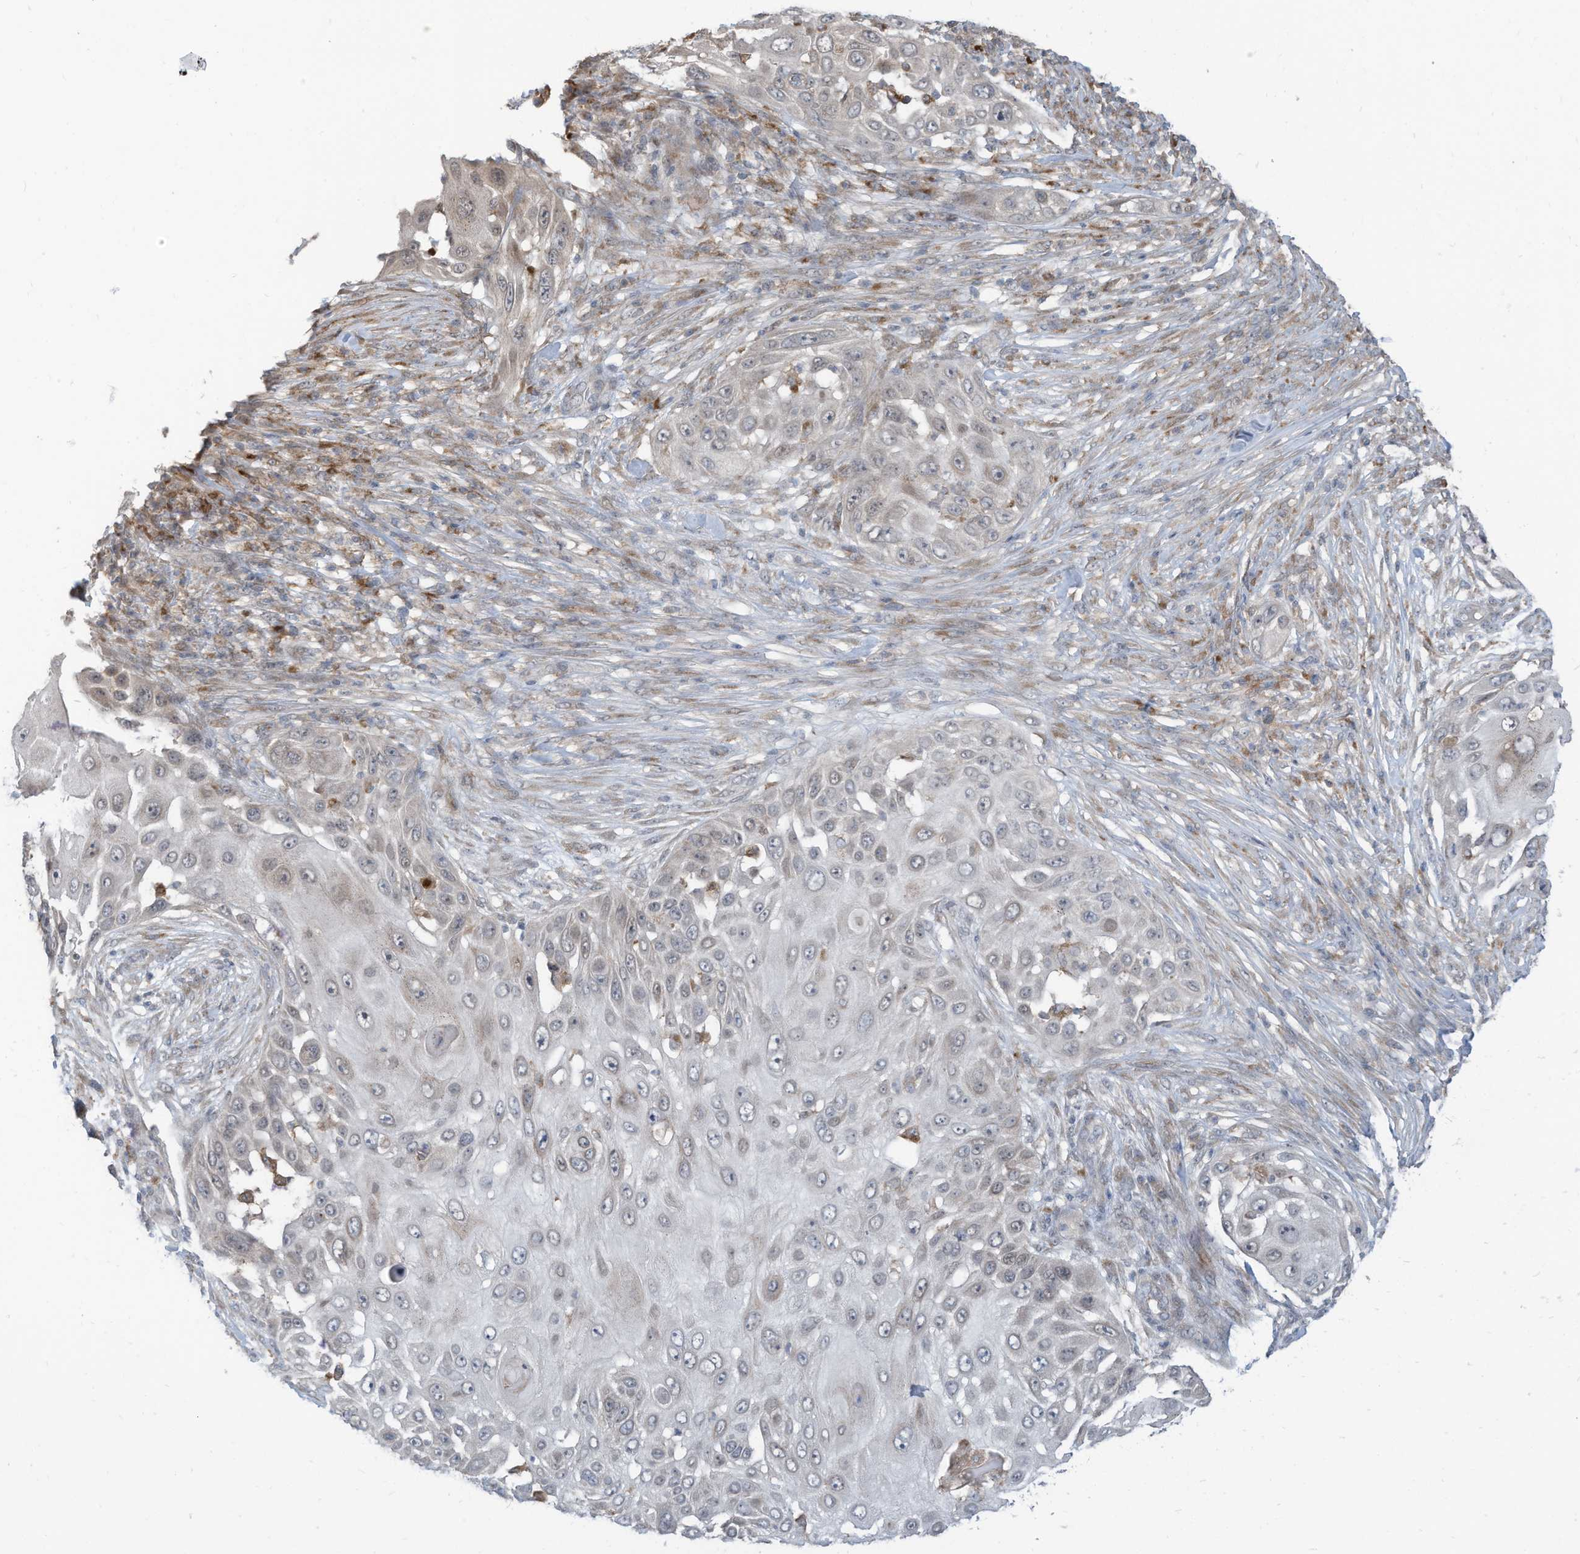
{"staining": {"intensity": "weak", "quantity": "<25%", "location": "cytoplasmic/membranous"}, "tissue": "skin cancer", "cell_type": "Tumor cells", "image_type": "cancer", "snomed": [{"axis": "morphology", "description": "Squamous cell carcinoma, NOS"}, {"axis": "topography", "description": "Skin"}], "caption": "Histopathology image shows no protein staining in tumor cells of skin cancer (squamous cell carcinoma) tissue.", "gene": "DZIP3", "patient": {"sex": "female", "age": 44}}